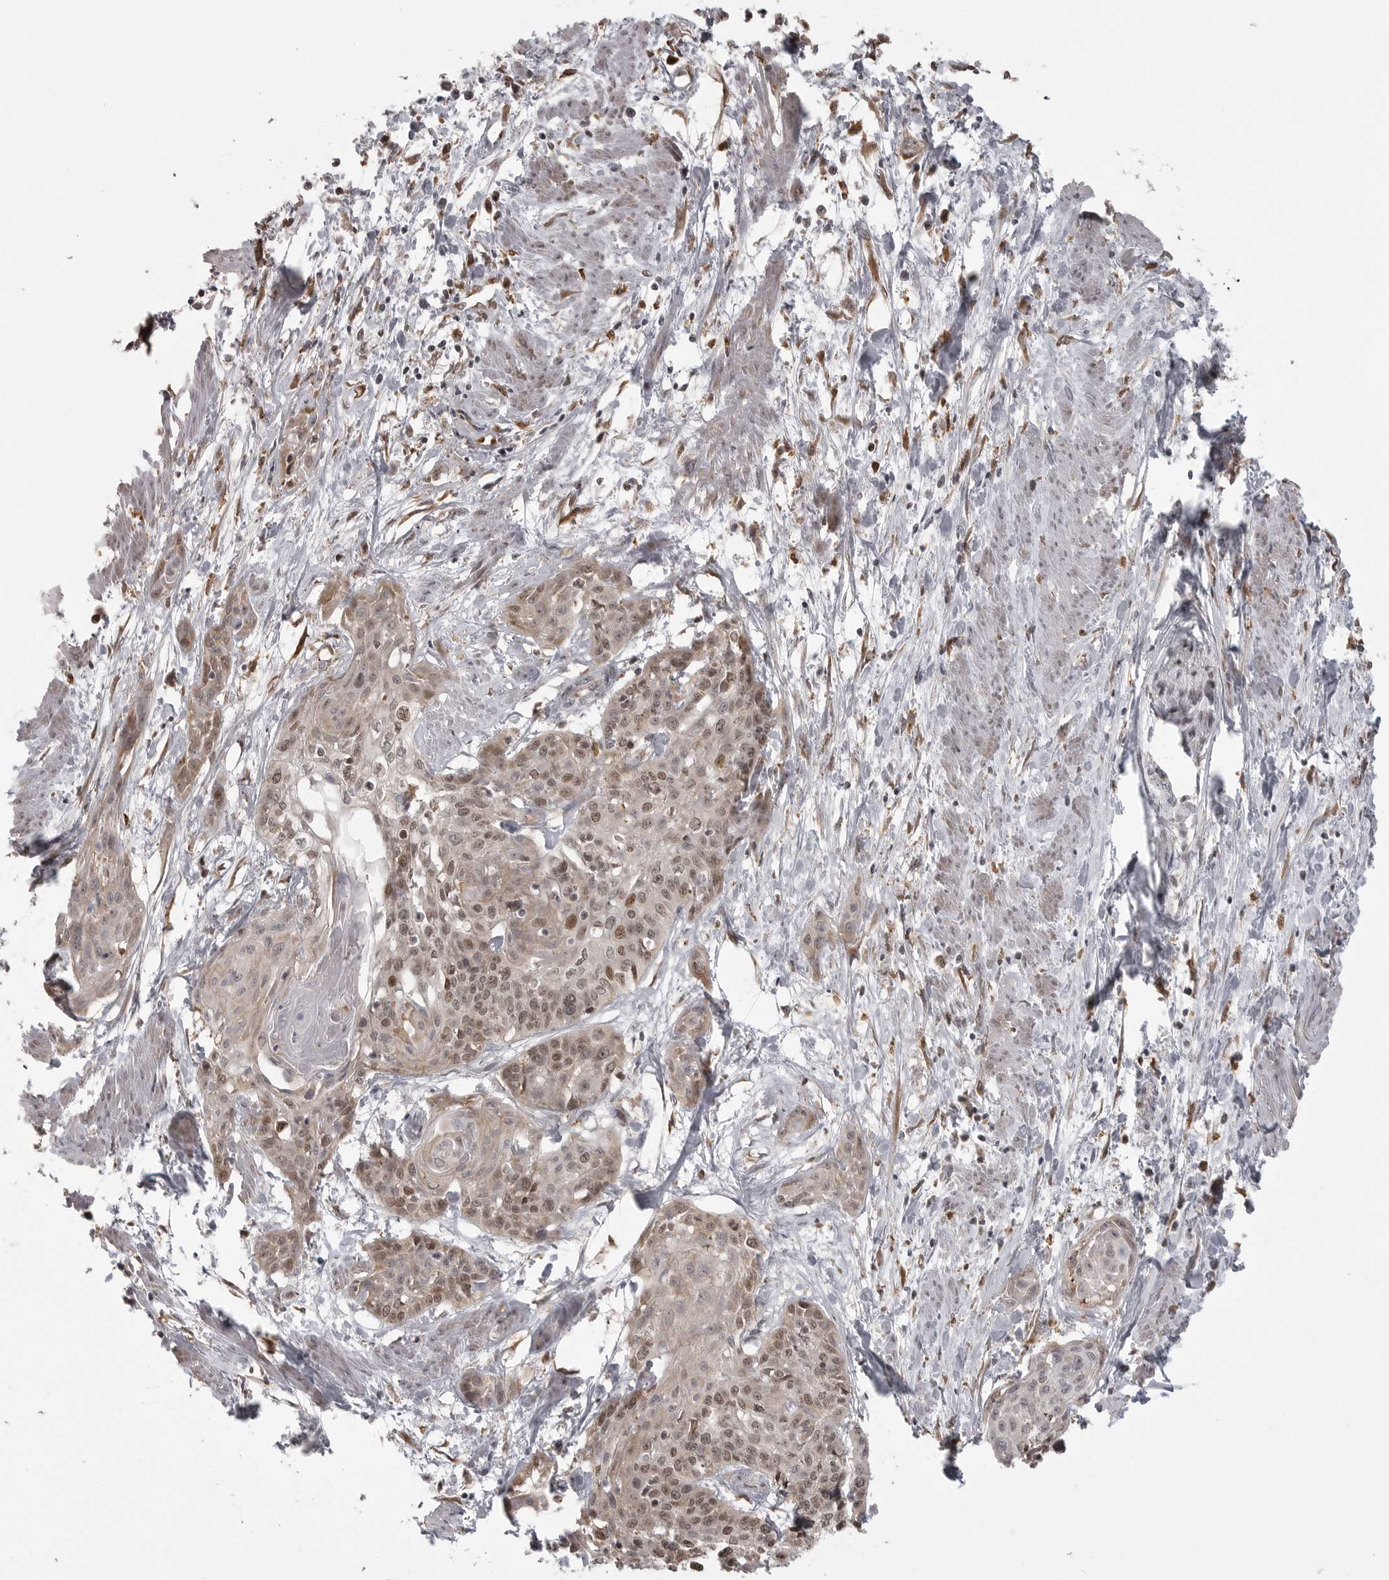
{"staining": {"intensity": "moderate", "quantity": ">75%", "location": "nuclear"}, "tissue": "cervical cancer", "cell_type": "Tumor cells", "image_type": "cancer", "snomed": [{"axis": "morphology", "description": "Squamous cell carcinoma, NOS"}, {"axis": "topography", "description": "Cervix"}], "caption": "An IHC image of neoplastic tissue is shown. Protein staining in brown shows moderate nuclear positivity in cervical squamous cell carcinoma within tumor cells.", "gene": "ISG20L2", "patient": {"sex": "female", "age": 57}}